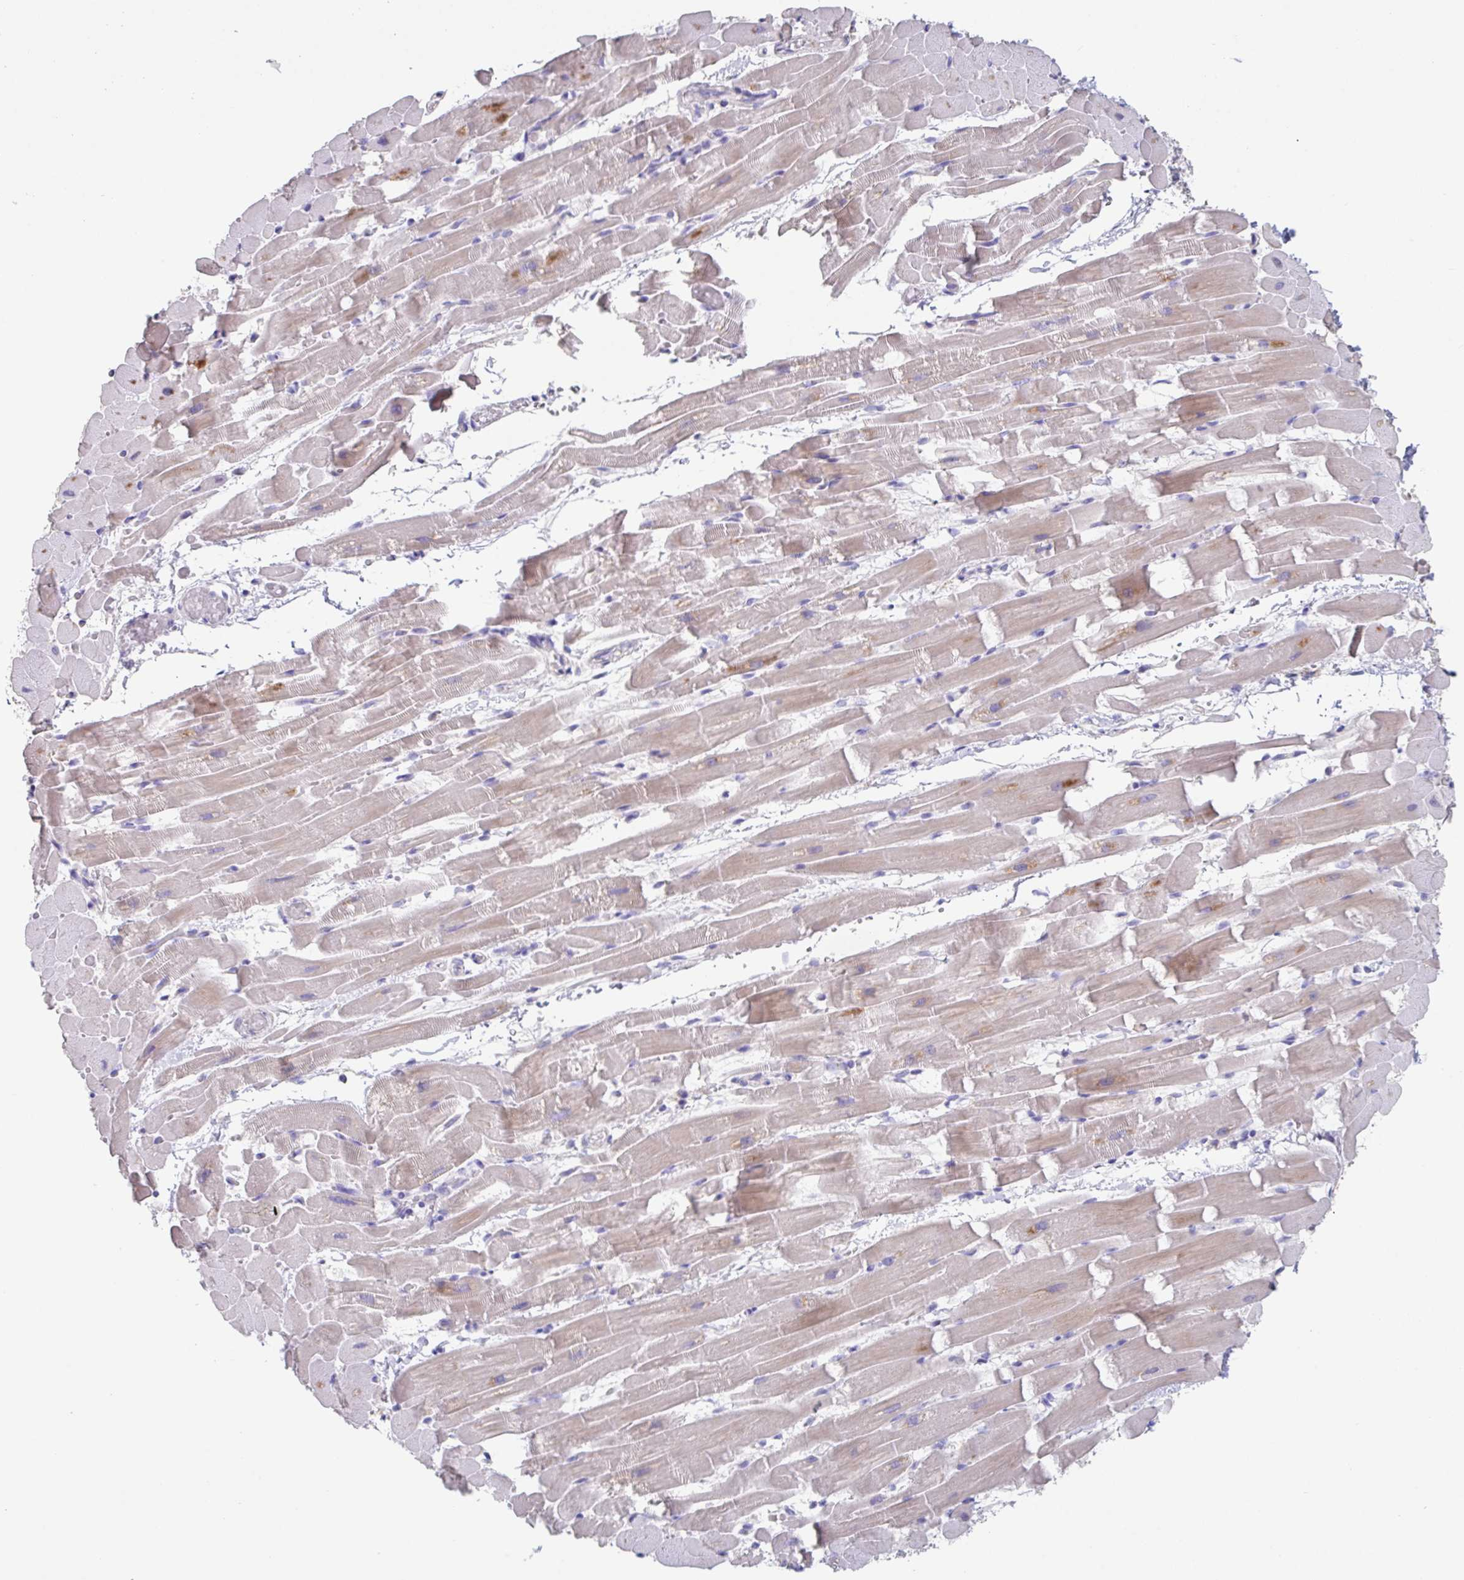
{"staining": {"intensity": "weak", "quantity": "25%-75%", "location": "cytoplasmic/membranous"}, "tissue": "heart muscle", "cell_type": "Cardiomyocytes", "image_type": "normal", "snomed": [{"axis": "morphology", "description": "Normal tissue, NOS"}, {"axis": "topography", "description": "Heart"}], "caption": "Weak cytoplasmic/membranous positivity is present in about 25%-75% of cardiomyocytes in normal heart muscle. (DAB = brown stain, brightfield microscopy at high magnification).", "gene": "SLC44A4", "patient": {"sex": "male", "age": 37}}